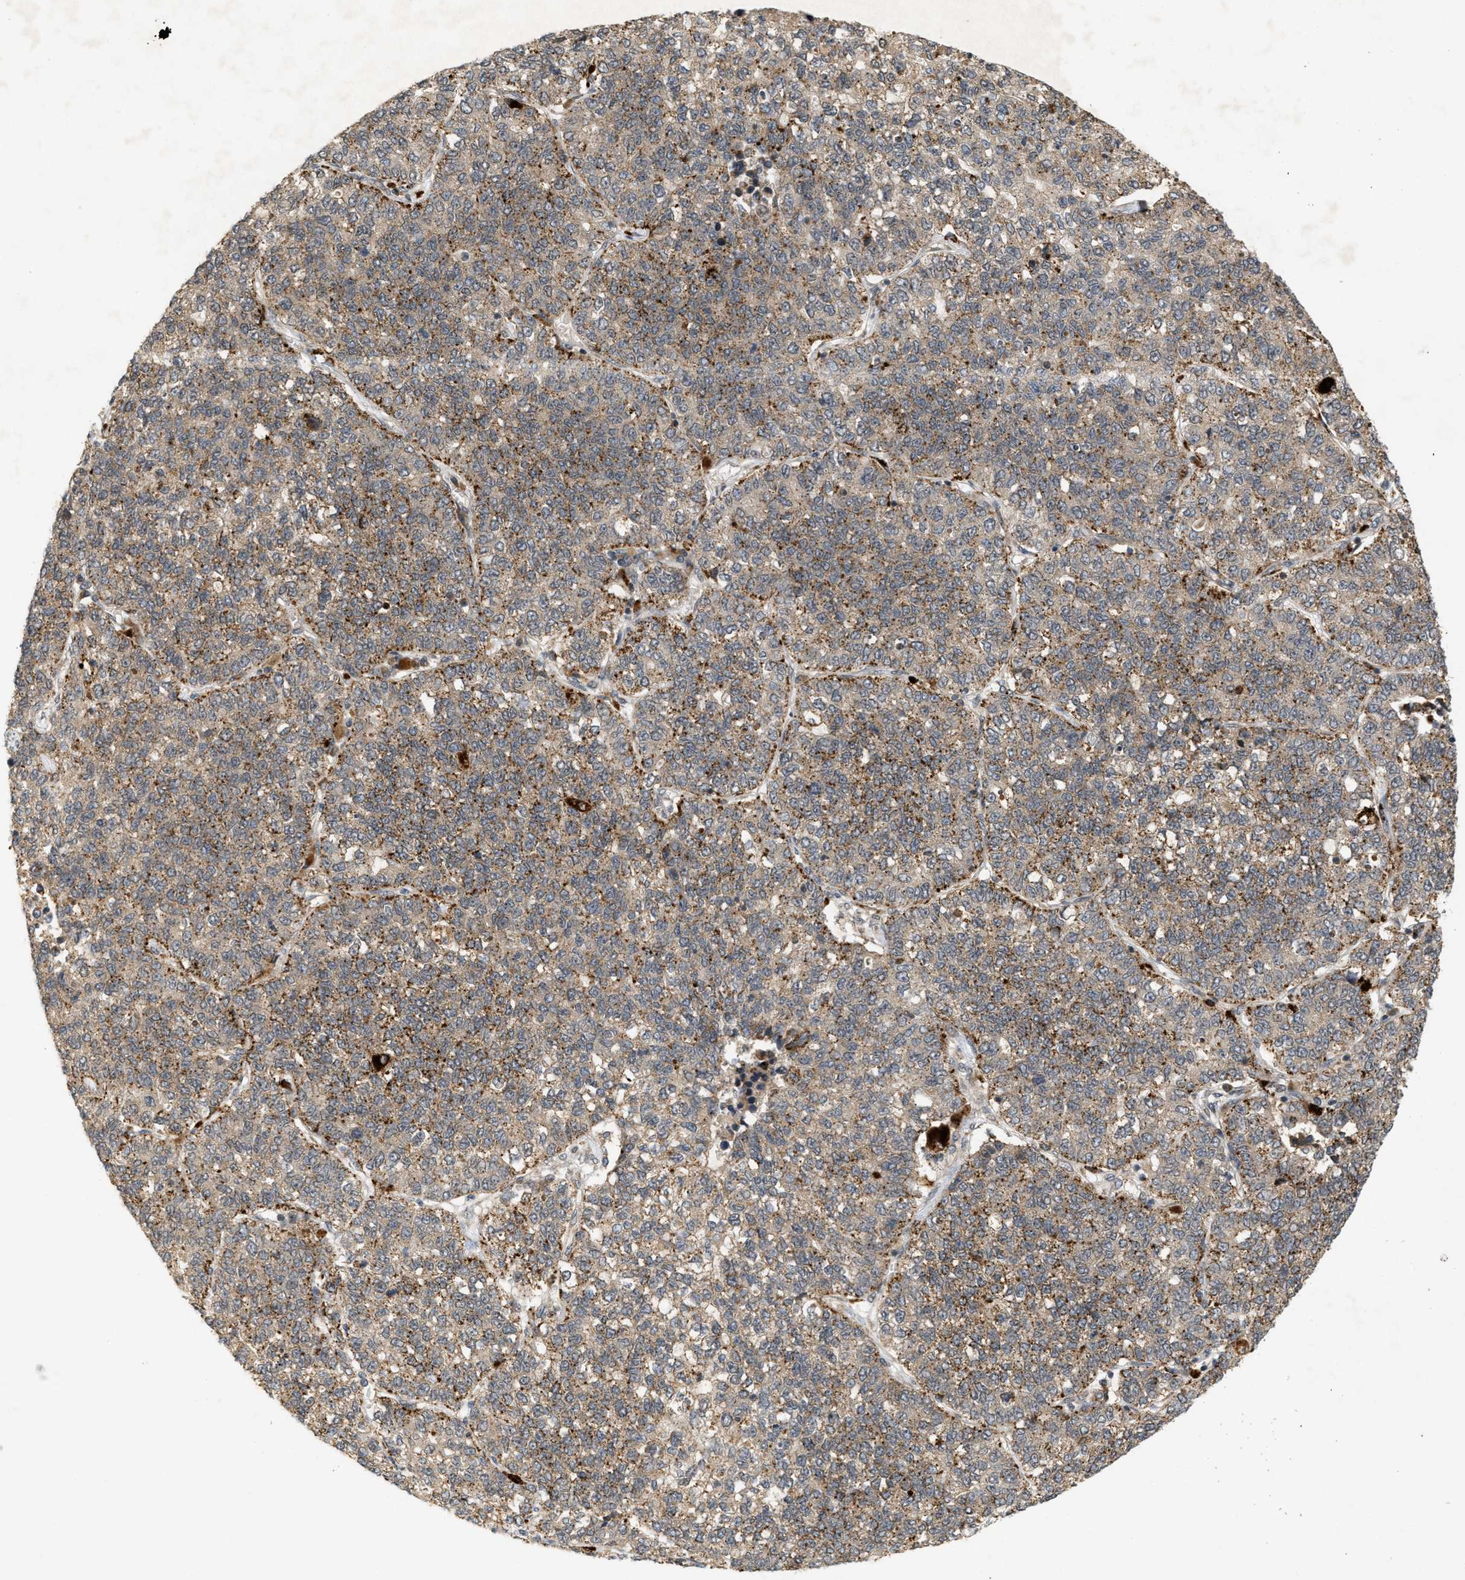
{"staining": {"intensity": "weak", "quantity": ">75%", "location": "cytoplasmic/membranous"}, "tissue": "lung cancer", "cell_type": "Tumor cells", "image_type": "cancer", "snomed": [{"axis": "morphology", "description": "Adenocarcinoma, NOS"}, {"axis": "topography", "description": "Lung"}], "caption": "The image shows immunohistochemical staining of lung cancer (adenocarcinoma). There is weak cytoplasmic/membranous positivity is appreciated in approximately >75% of tumor cells.", "gene": "PRKD1", "patient": {"sex": "male", "age": 49}}